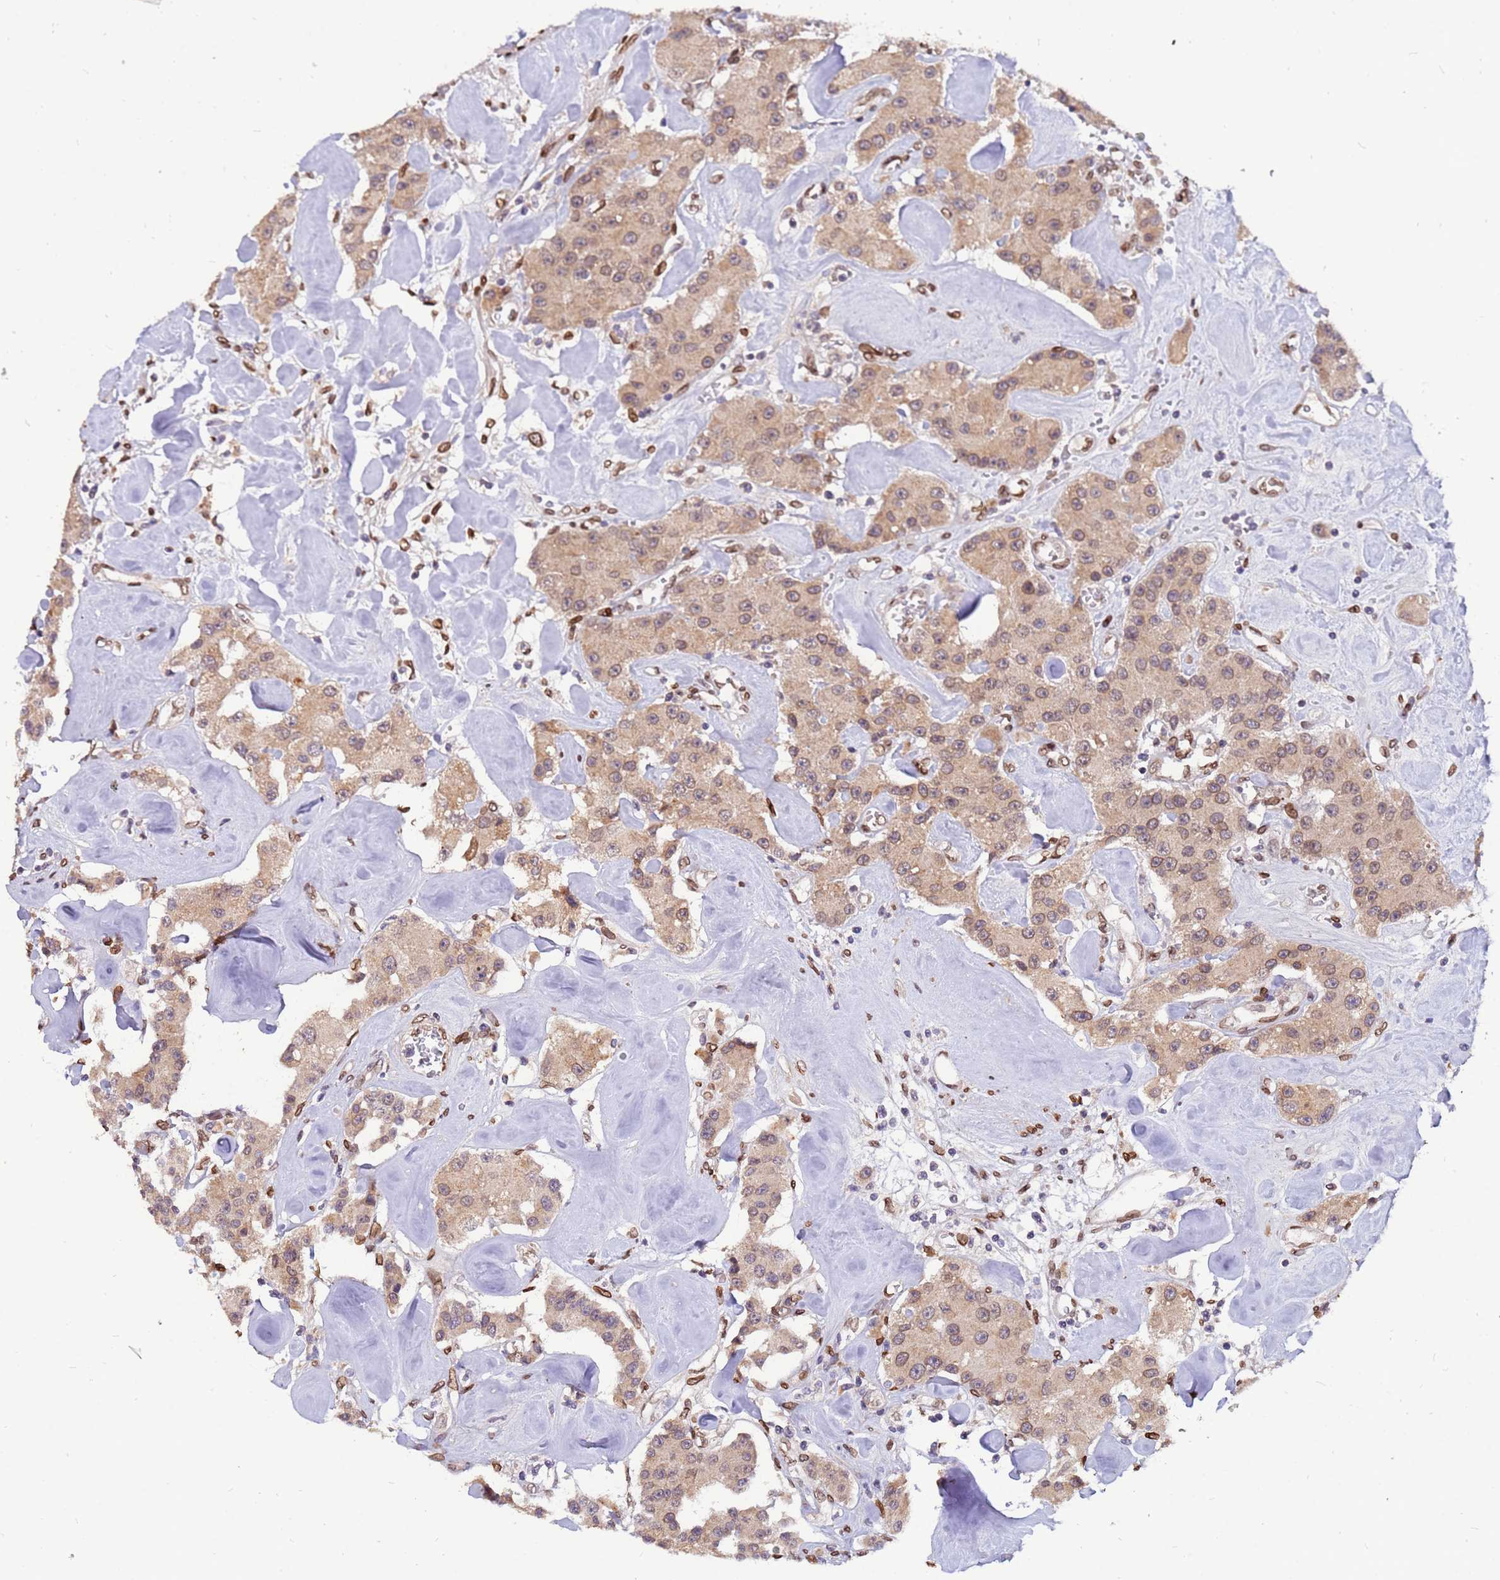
{"staining": {"intensity": "weak", "quantity": ">75%", "location": "cytoplasmic/membranous,nuclear"}, "tissue": "carcinoid", "cell_type": "Tumor cells", "image_type": "cancer", "snomed": [{"axis": "morphology", "description": "Carcinoid, malignant, NOS"}, {"axis": "topography", "description": "Pancreas"}], "caption": "Immunohistochemistry (IHC) photomicrograph of human carcinoid (malignant) stained for a protein (brown), which demonstrates low levels of weak cytoplasmic/membranous and nuclear expression in approximately >75% of tumor cells.", "gene": "GPR135", "patient": {"sex": "male", "age": 41}}